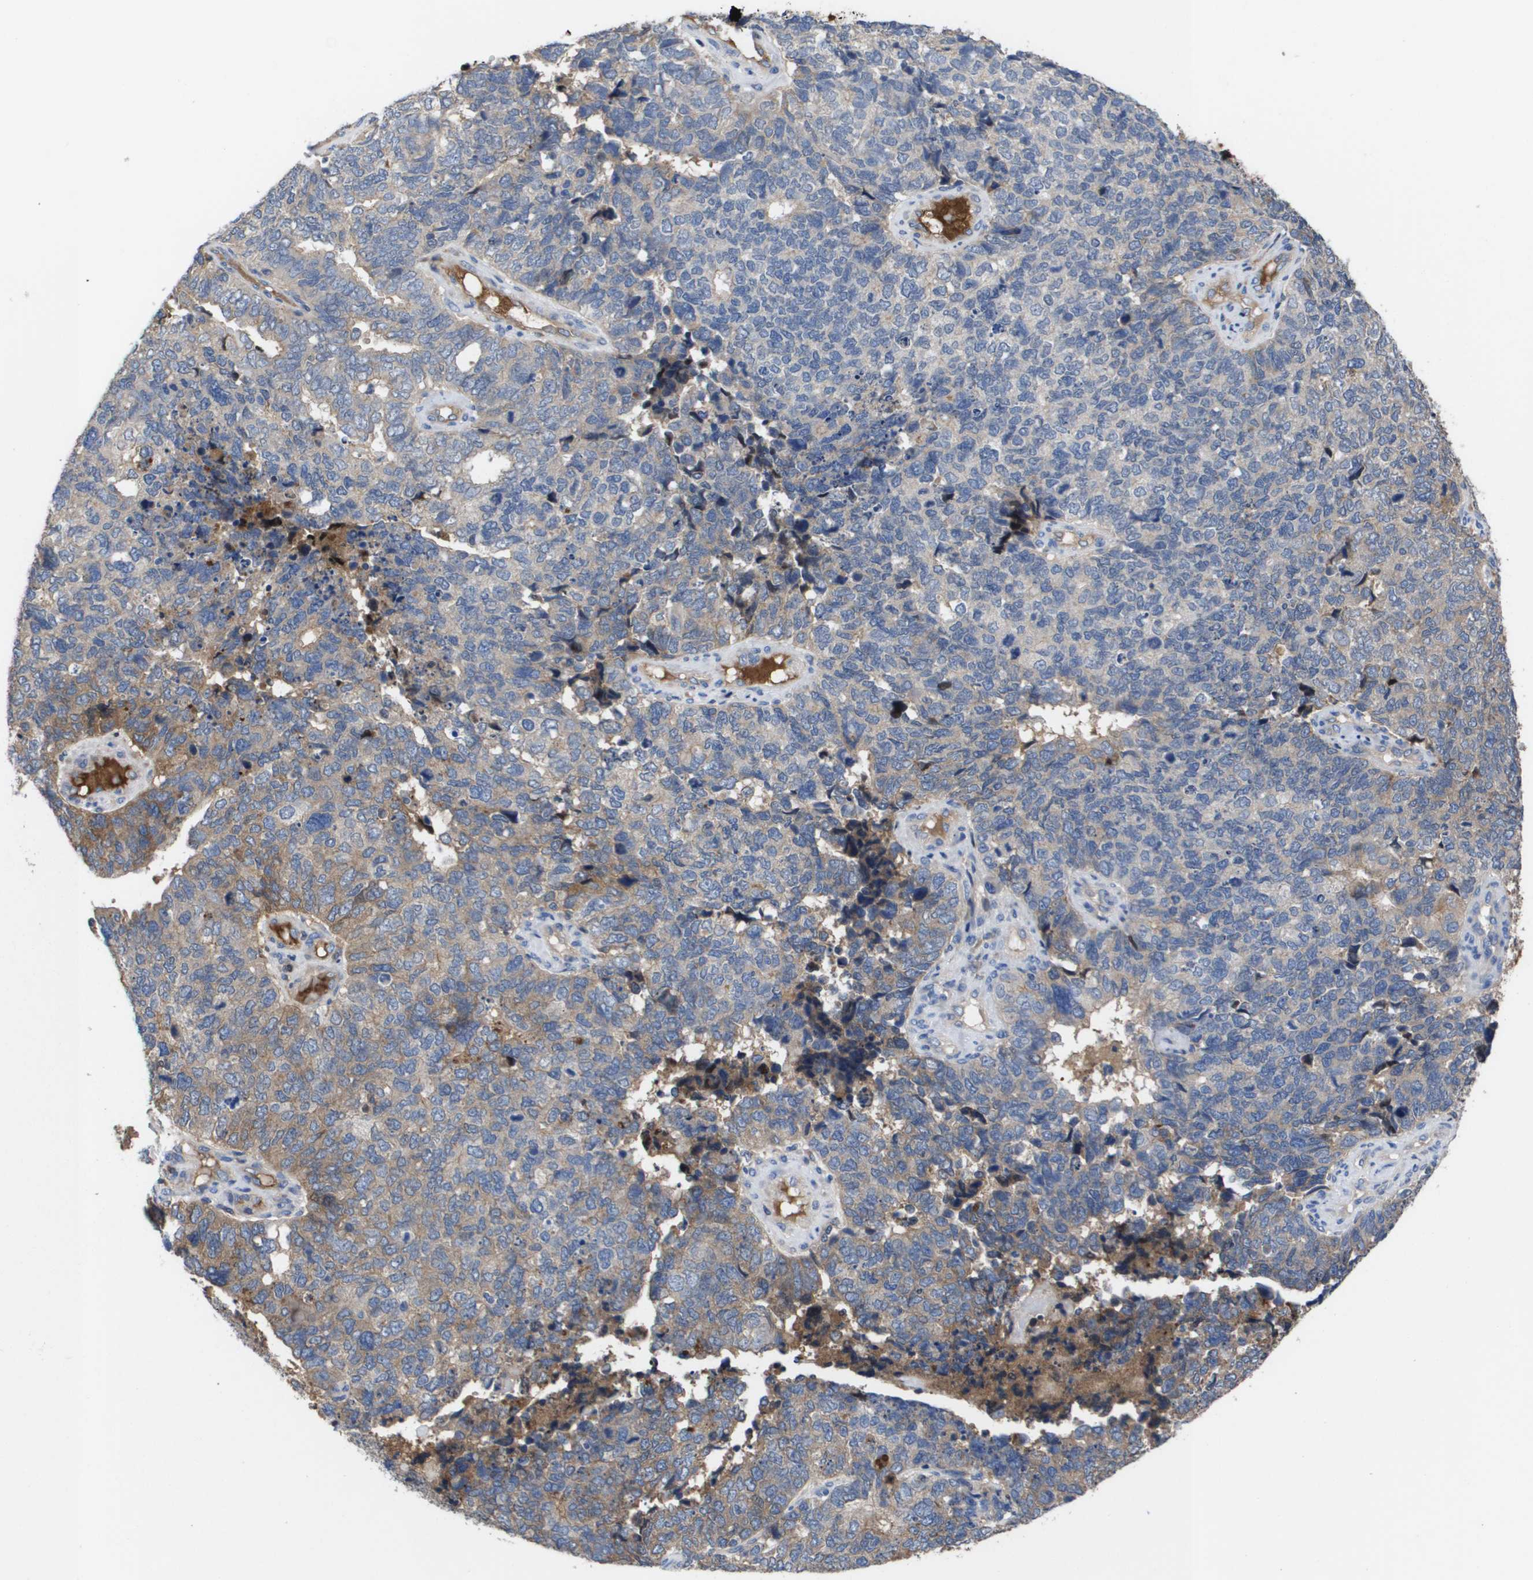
{"staining": {"intensity": "moderate", "quantity": "<25%", "location": "cytoplasmic/membranous"}, "tissue": "cervical cancer", "cell_type": "Tumor cells", "image_type": "cancer", "snomed": [{"axis": "morphology", "description": "Squamous cell carcinoma, NOS"}, {"axis": "topography", "description": "Cervix"}], "caption": "IHC (DAB) staining of cervical cancer displays moderate cytoplasmic/membranous protein staining in approximately <25% of tumor cells.", "gene": "SERPINA6", "patient": {"sex": "female", "age": 63}}